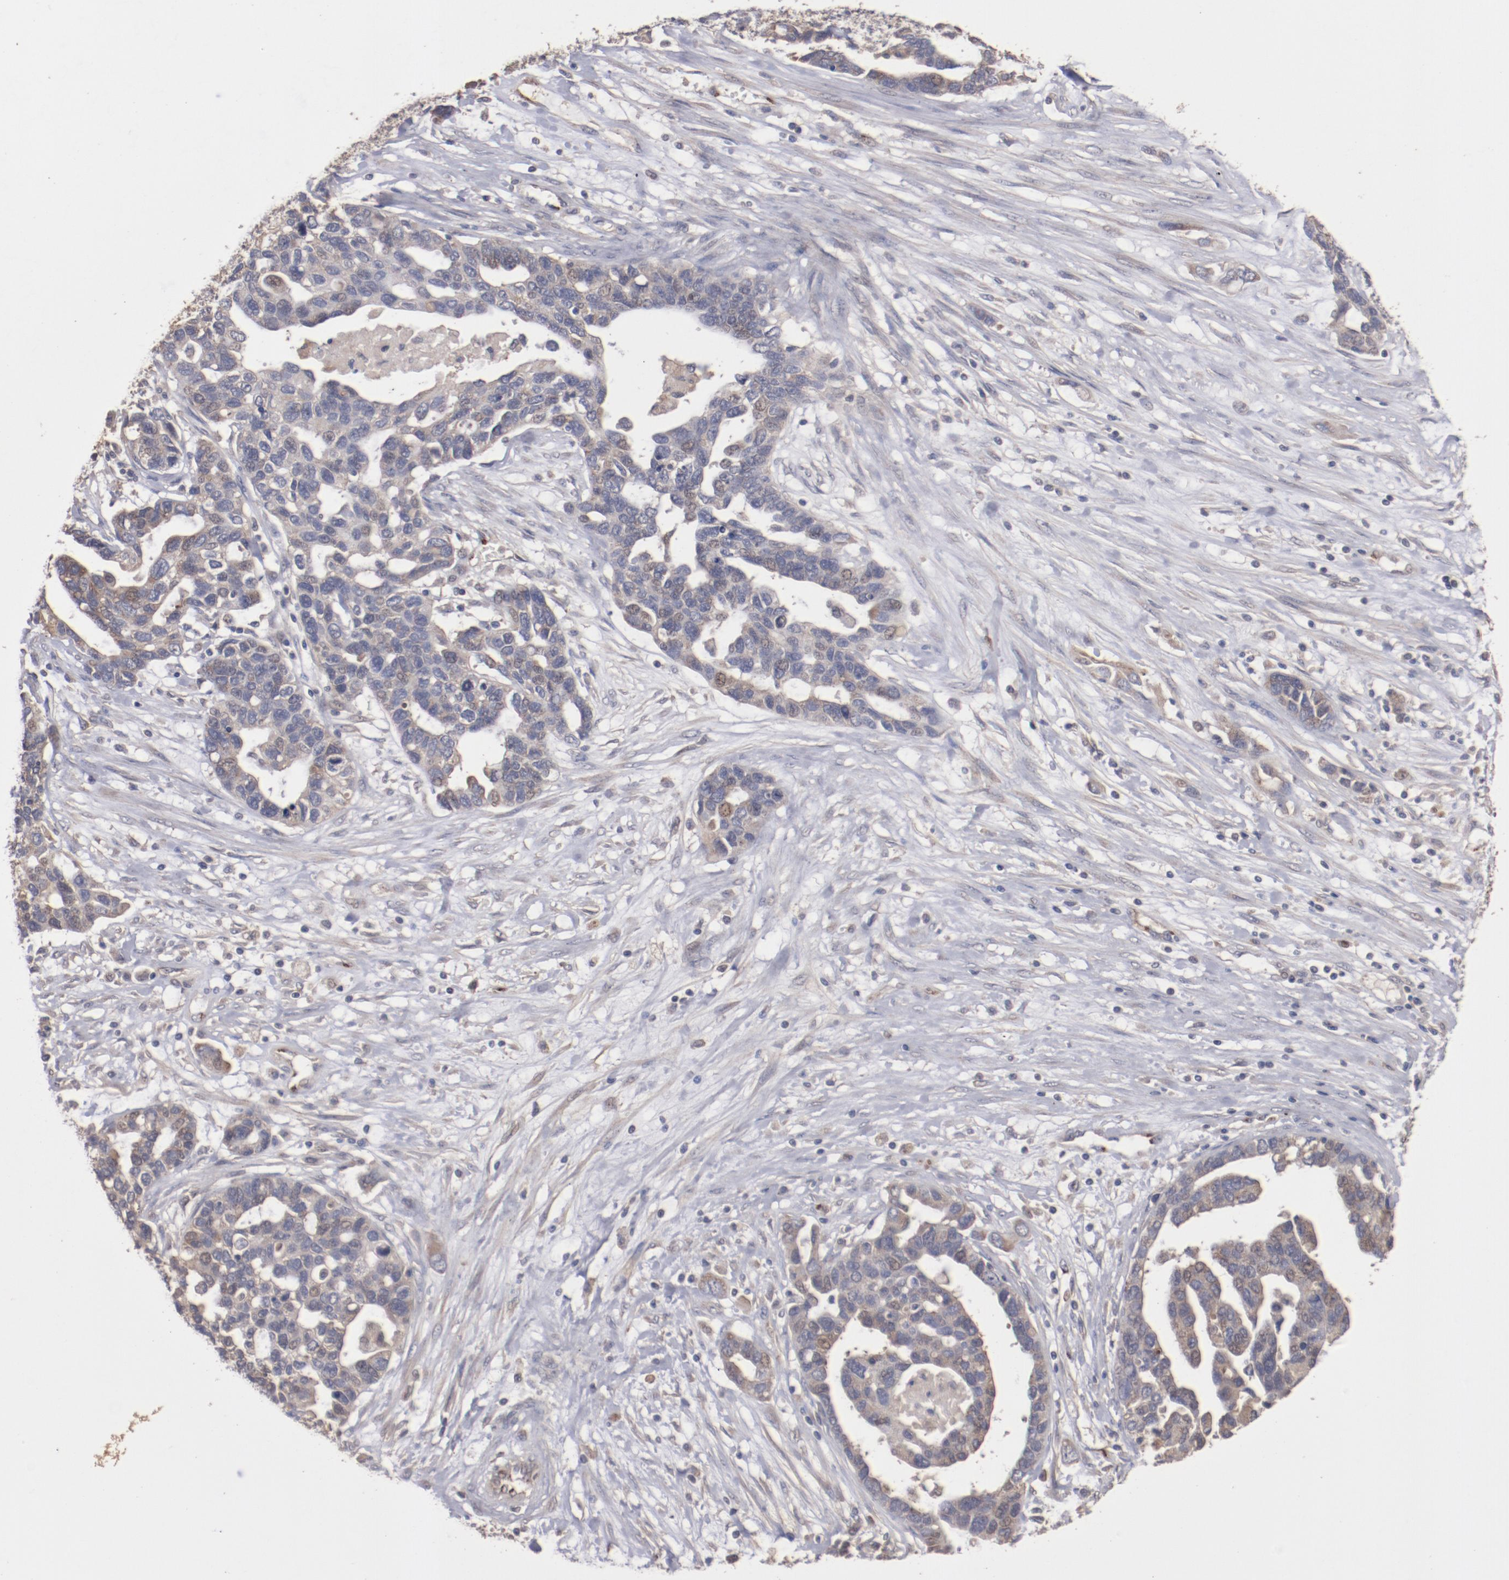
{"staining": {"intensity": "weak", "quantity": "25%-75%", "location": "cytoplasmic/membranous,nuclear"}, "tissue": "ovarian cancer", "cell_type": "Tumor cells", "image_type": "cancer", "snomed": [{"axis": "morphology", "description": "Cystadenocarcinoma, serous, NOS"}, {"axis": "topography", "description": "Ovary"}], "caption": "Brown immunohistochemical staining in ovarian serous cystadenocarcinoma reveals weak cytoplasmic/membranous and nuclear expression in approximately 25%-75% of tumor cells.", "gene": "DIPK2B", "patient": {"sex": "female", "age": 54}}